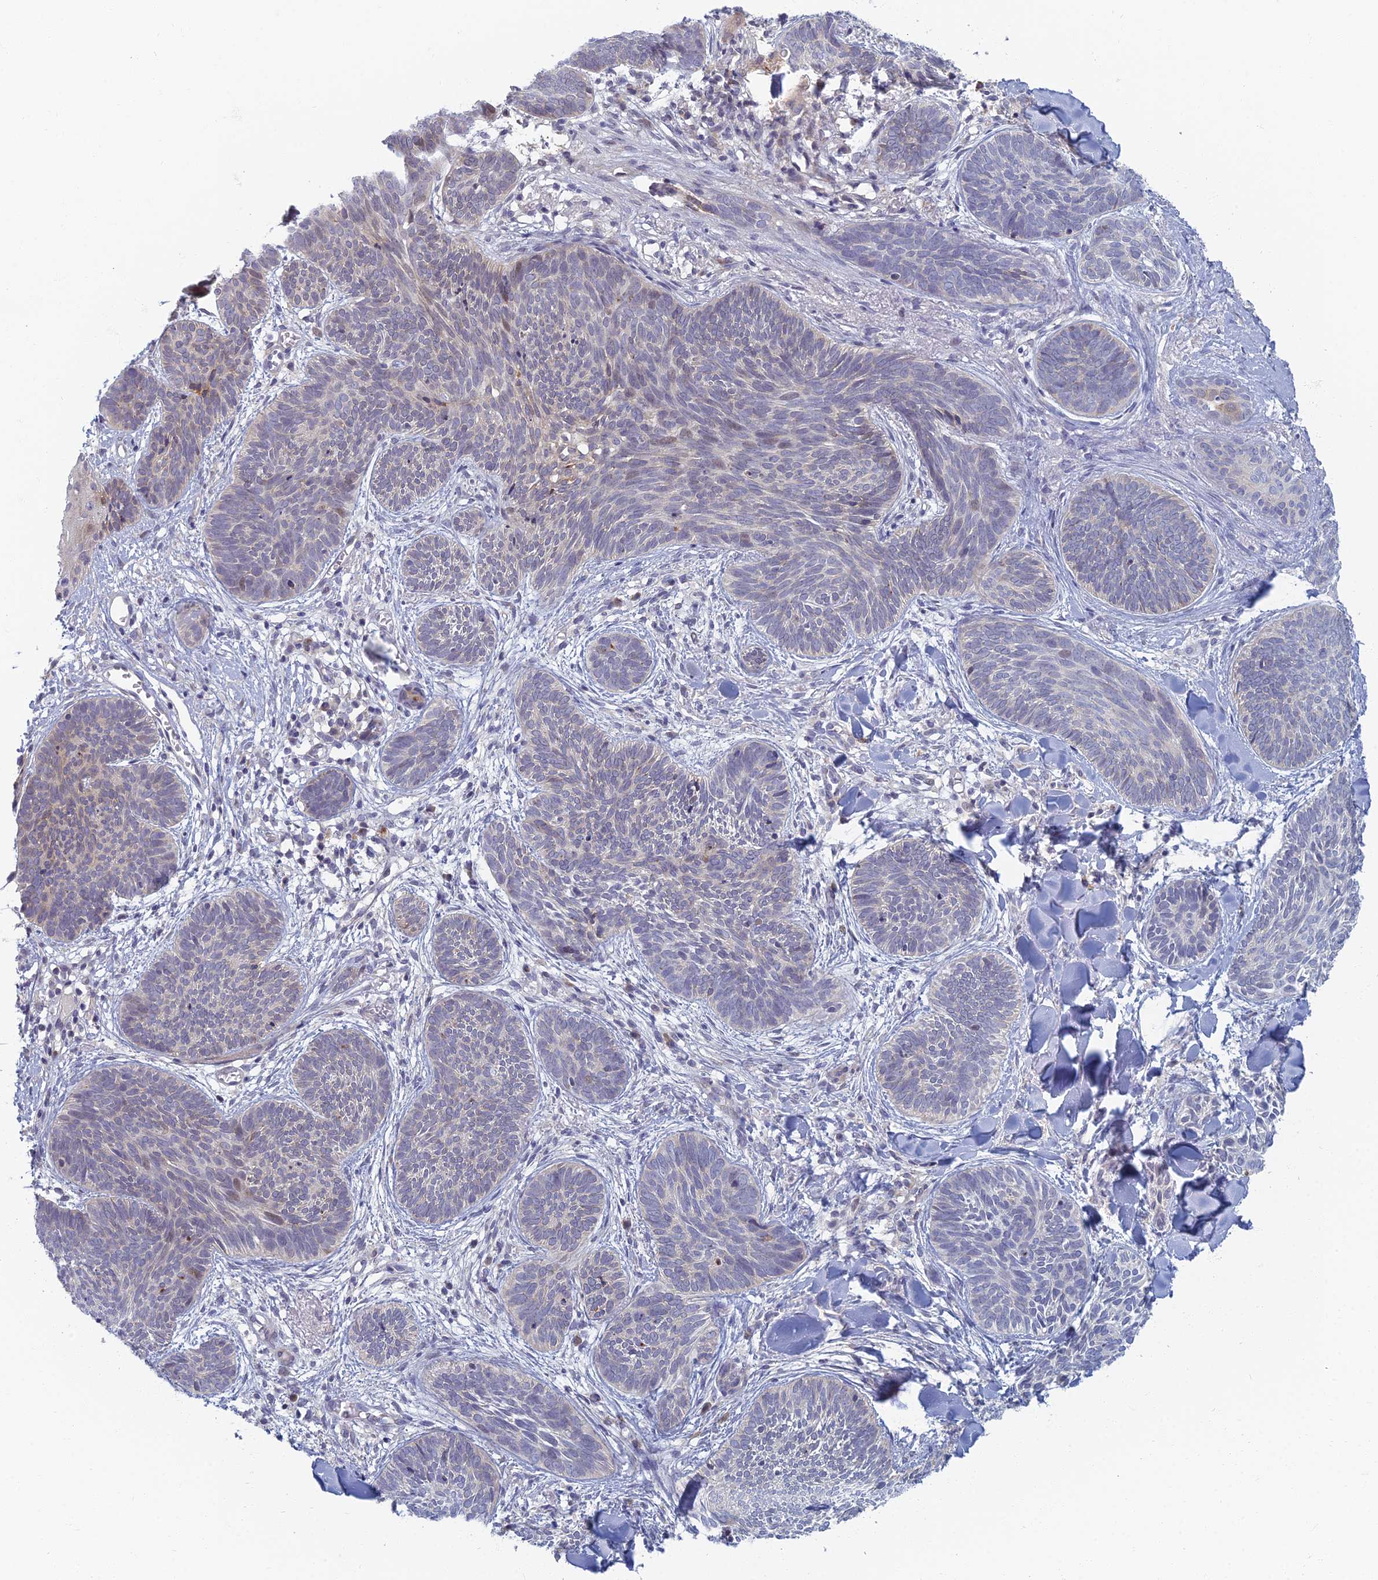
{"staining": {"intensity": "negative", "quantity": "none", "location": "none"}, "tissue": "skin cancer", "cell_type": "Tumor cells", "image_type": "cancer", "snomed": [{"axis": "morphology", "description": "Basal cell carcinoma"}, {"axis": "topography", "description": "Skin"}], "caption": "The photomicrograph displays no staining of tumor cells in skin cancer. The staining was performed using DAB to visualize the protein expression in brown, while the nuclei were stained in blue with hematoxylin (Magnification: 20x).", "gene": "CHMP4B", "patient": {"sex": "female", "age": 81}}